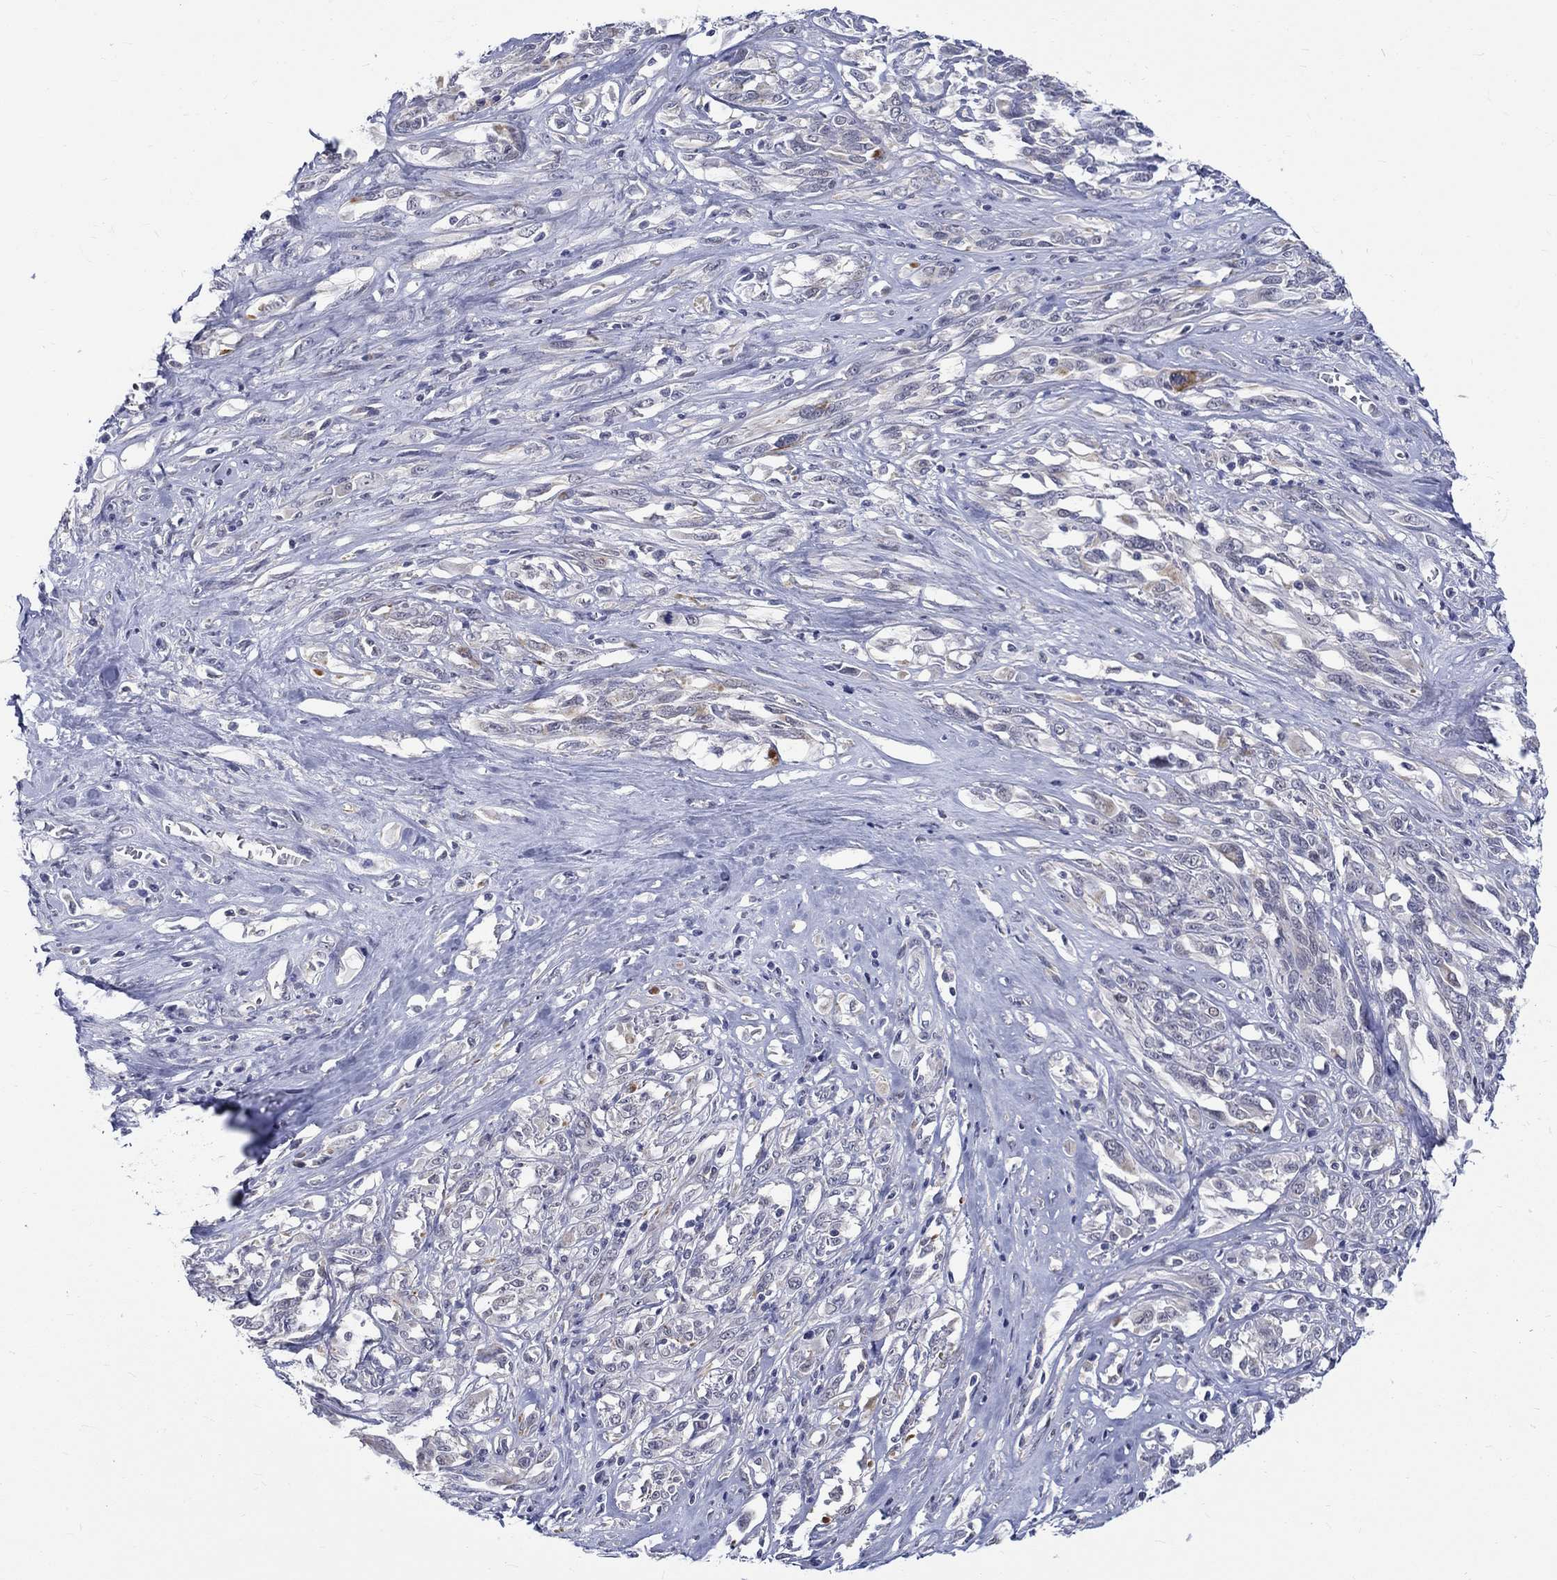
{"staining": {"intensity": "strong", "quantity": "<25%", "location": "cytoplasmic/membranous"}, "tissue": "melanoma", "cell_type": "Tumor cells", "image_type": "cancer", "snomed": [{"axis": "morphology", "description": "Malignant melanoma, NOS"}, {"axis": "topography", "description": "Skin"}], "caption": "Approximately <25% of tumor cells in human malignant melanoma demonstrate strong cytoplasmic/membranous protein staining as visualized by brown immunohistochemical staining.", "gene": "ST6GALNAC1", "patient": {"sex": "female", "age": 91}}